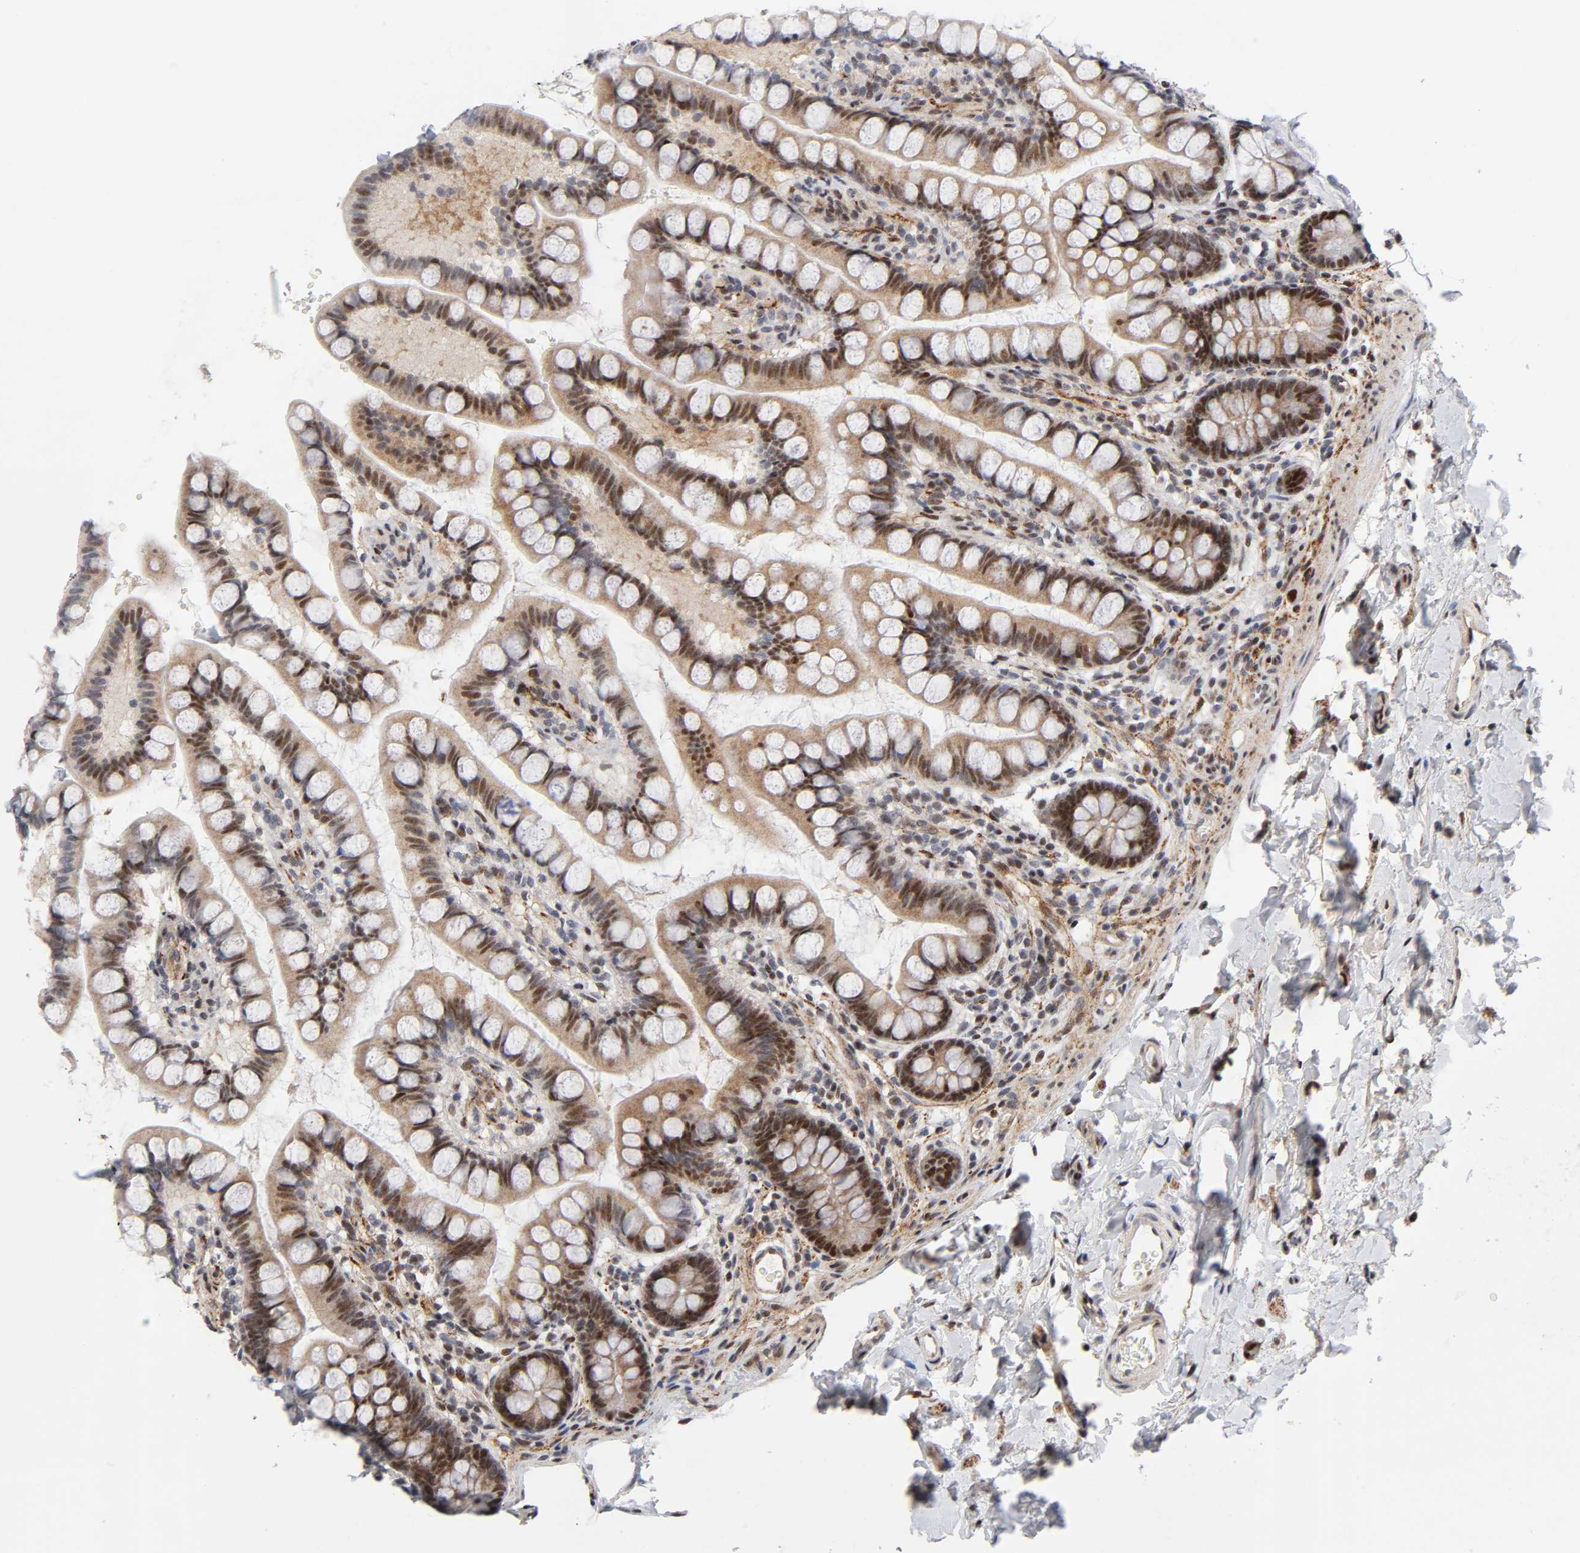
{"staining": {"intensity": "strong", "quantity": ">75%", "location": "cytoplasmic/membranous,nuclear"}, "tissue": "small intestine", "cell_type": "Glandular cells", "image_type": "normal", "snomed": [{"axis": "morphology", "description": "Normal tissue, NOS"}, {"axis": "topography", "description": "Small intestine"}], "caption": "Brown immunohistochemical staining in unremarkable small intestine demonstrates strong cytoplasmic/membranous,nuclear staining in approximately >75% of glandular cells.", "gene": "STK38", "patient": {"sex": "female", "age": 58}}